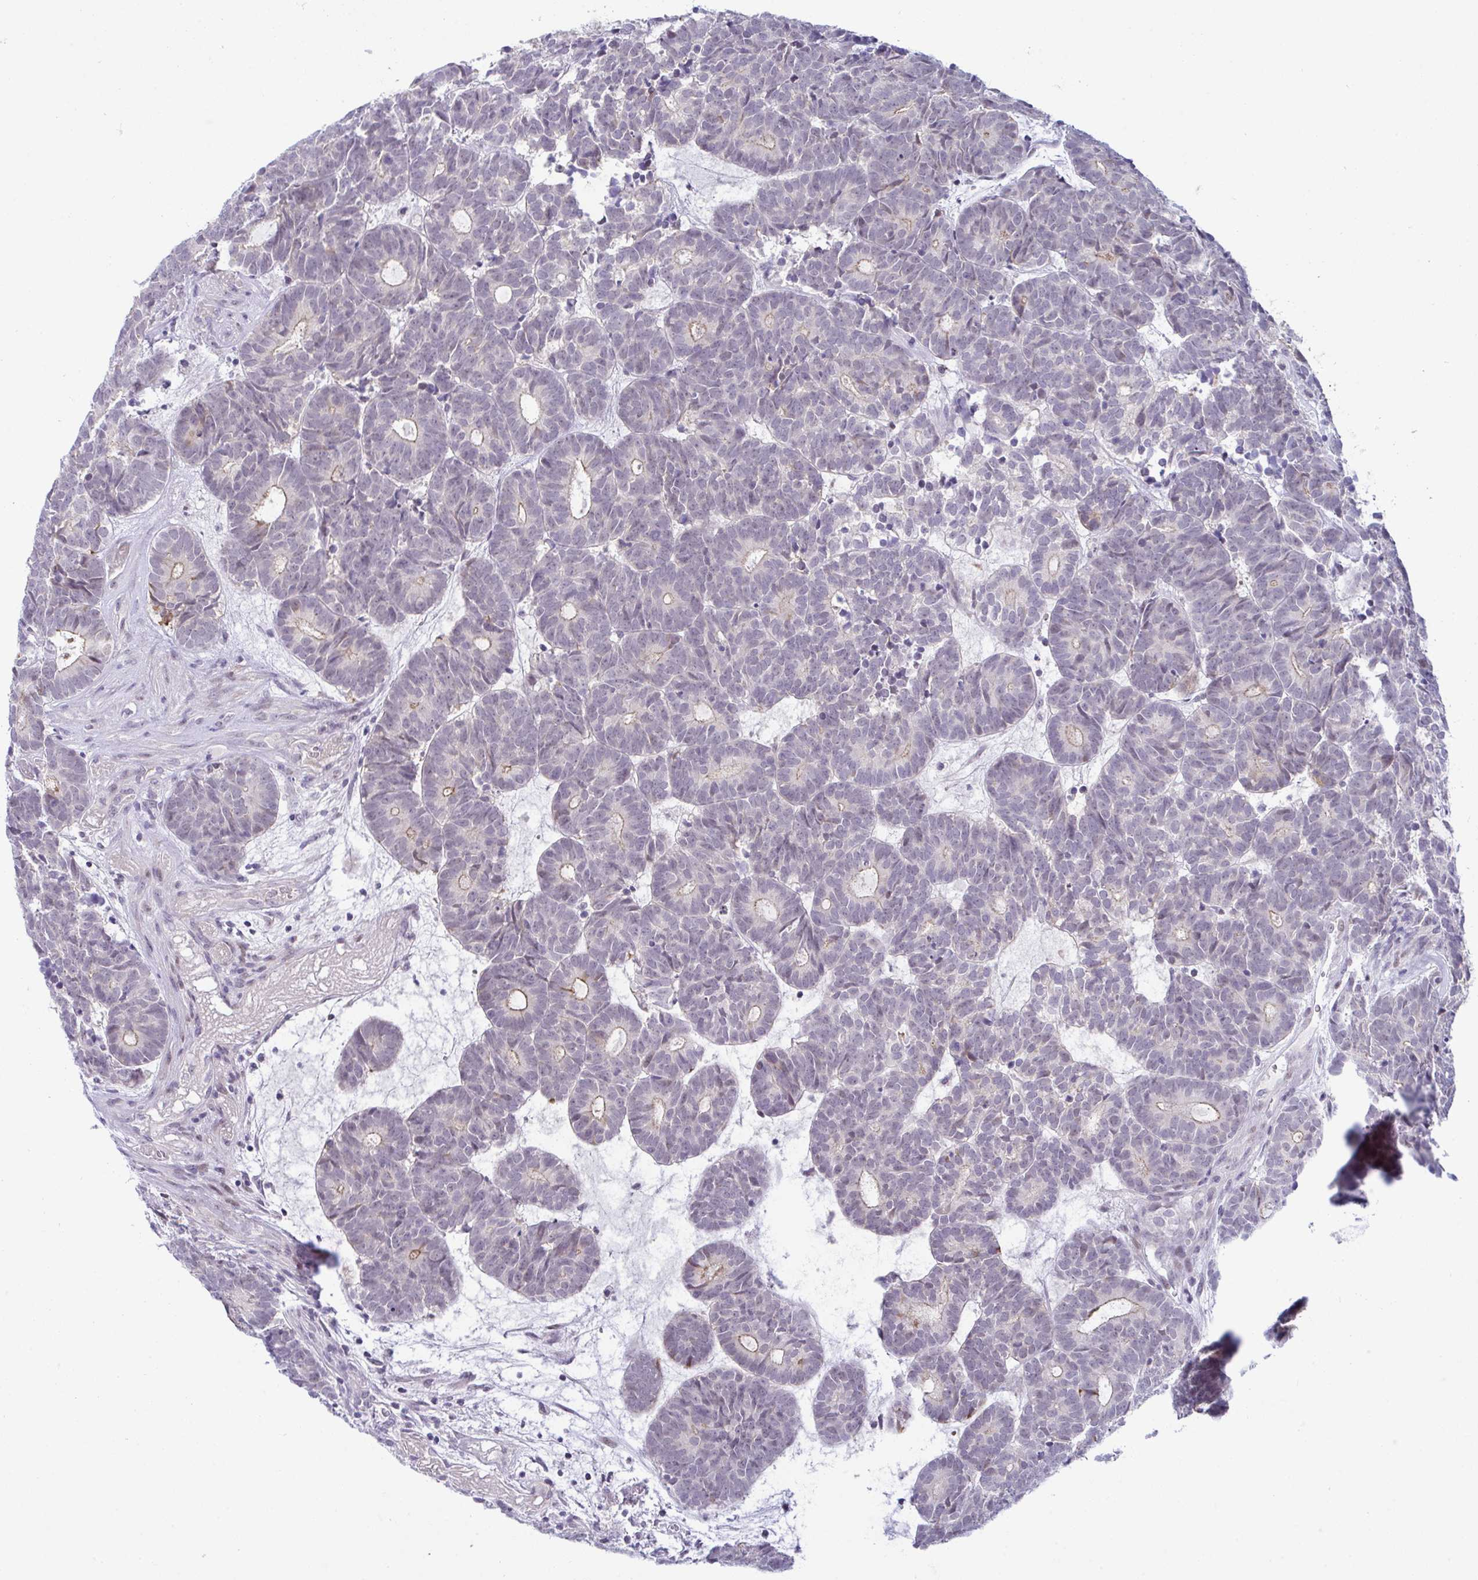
{"staining": {"intensity": "moderate", "quantity": "<25%", "location": "cytoplasmic/membranous"}, "tissue": "head and neck cancer", "cell_type": "Tumor cells", "image_type": "cancer", "snomed": [{"axis": "morphology", "description": "Adenocarcinoma, NOS"}, {"axis": "topography", "description": "Head-Neck"}], "caption": "DAB immunohistochemical staining of adenocarcinoma (head and neck) reveals moderate cytoplasmic/membranous protein staining in approximately <25% of tumor cells.", "gene": "USP35", "patient": {"sex": "female", "age": 81}}